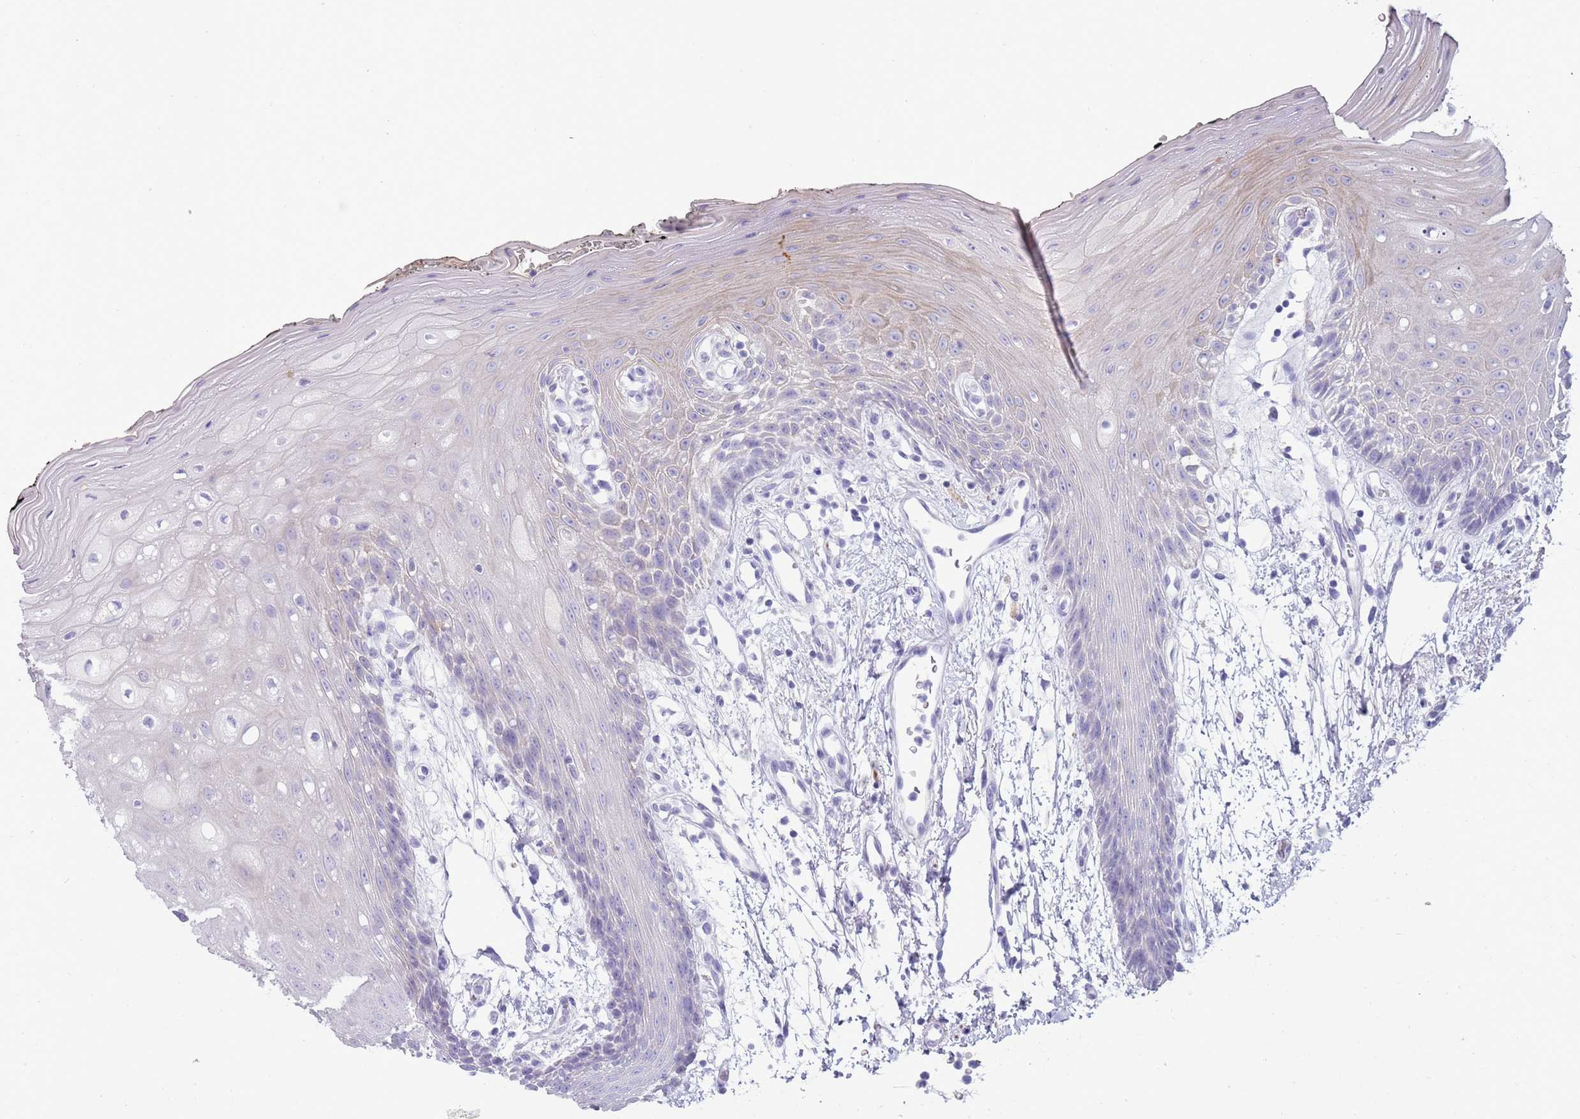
{"staining": {"intensity": "moderate", "quantity": "<25%", "location": "cytoplasmic/membranous"}, "tissue": "oral mucosa", "cell_type": "Squamous epithelial cells", "image_type": "normal", "snomed": [{"axis": "morphology", "description": "Normal tissue, NOS"}, {"axis": "topography", "description": "Oral tissue"}, {"axis": "topography", "description": "Tounge, NOS"}], "caption": "Immunohistochemical staining of benign oral mucosa reveals moderate cytoplasmic/membranous protein expression in approximately <25% of squamous epithelial cells. (DAB IHC with brightfield microscopy, high magnification).", "gene": "ENSG00000271254", "patient": {"sex": "female", "age": 59}}